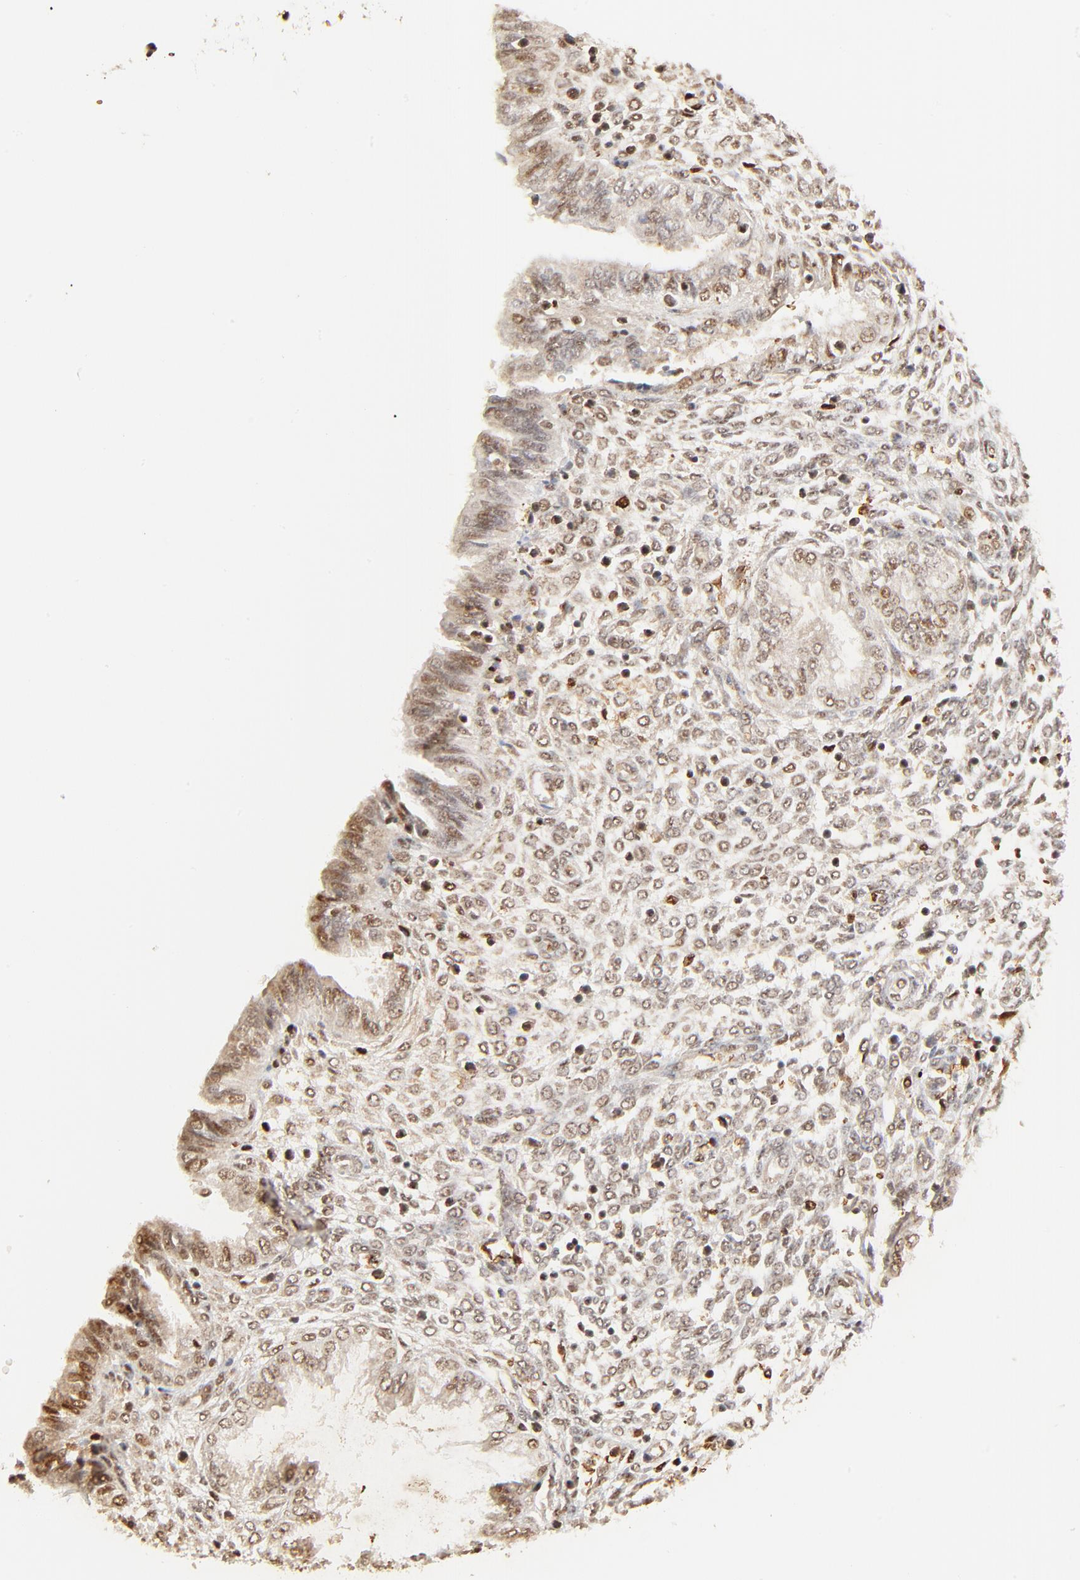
{"staining": {"intensity": "moderate", "quantity": ">75%", "location": "nuclear"}, "tissue": "endometrium", "cell_type": "Cells in endometrial stroma", "image_type": "normal", "snomed": [{"axis": "morphology", "description": "Normal tissue, NOS"}, {"axis": "topography", "description": "Endometrium"}], "caption": "Immunohistochemical staining of benign human endometrium reveals medium levels of moderate nuclear expression in about >75% of cells in endometrial stroma.", "gene": "FAM50A", "patient": {"sex": "female", "age": 33}}